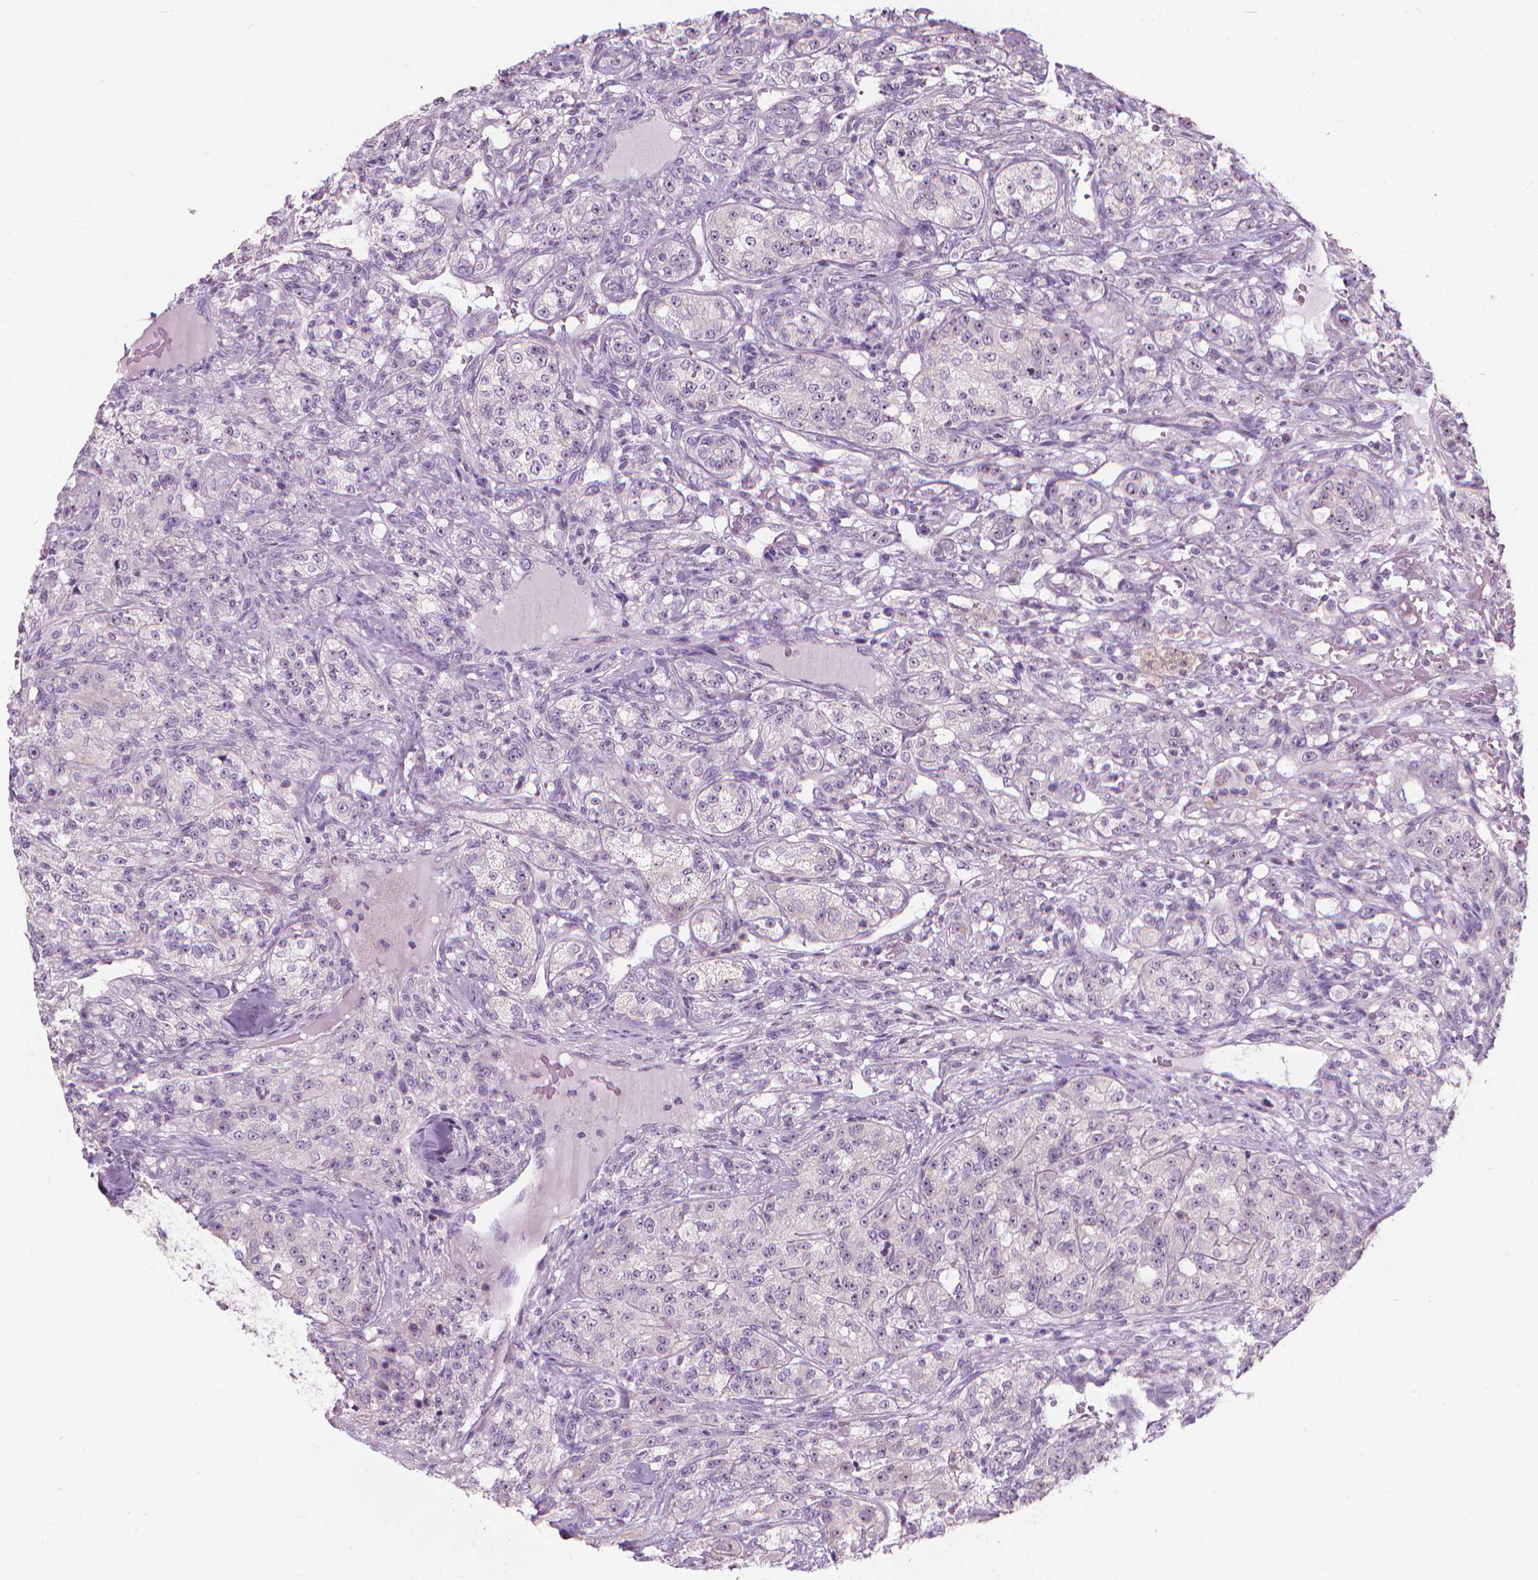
{"staining": {"intensity": "negative", "quantity": "none", "location": "none"}, "tissue": "renal cancer", "cell_type": "Tumor cells", "image_type": "cancer", "snomed": [{"axis": "morphology", "description": "Adenocarcinoma, NOS"}, {"axis": "topography", "description": "Kidney"}], "caption": "This is an immunohistochemistry (IHC) image of human renal adenocarcinoma. There is no staining in tumor cells.", "gene": "GPRC5A", "patient": {"sex": "female", "age": 63}}